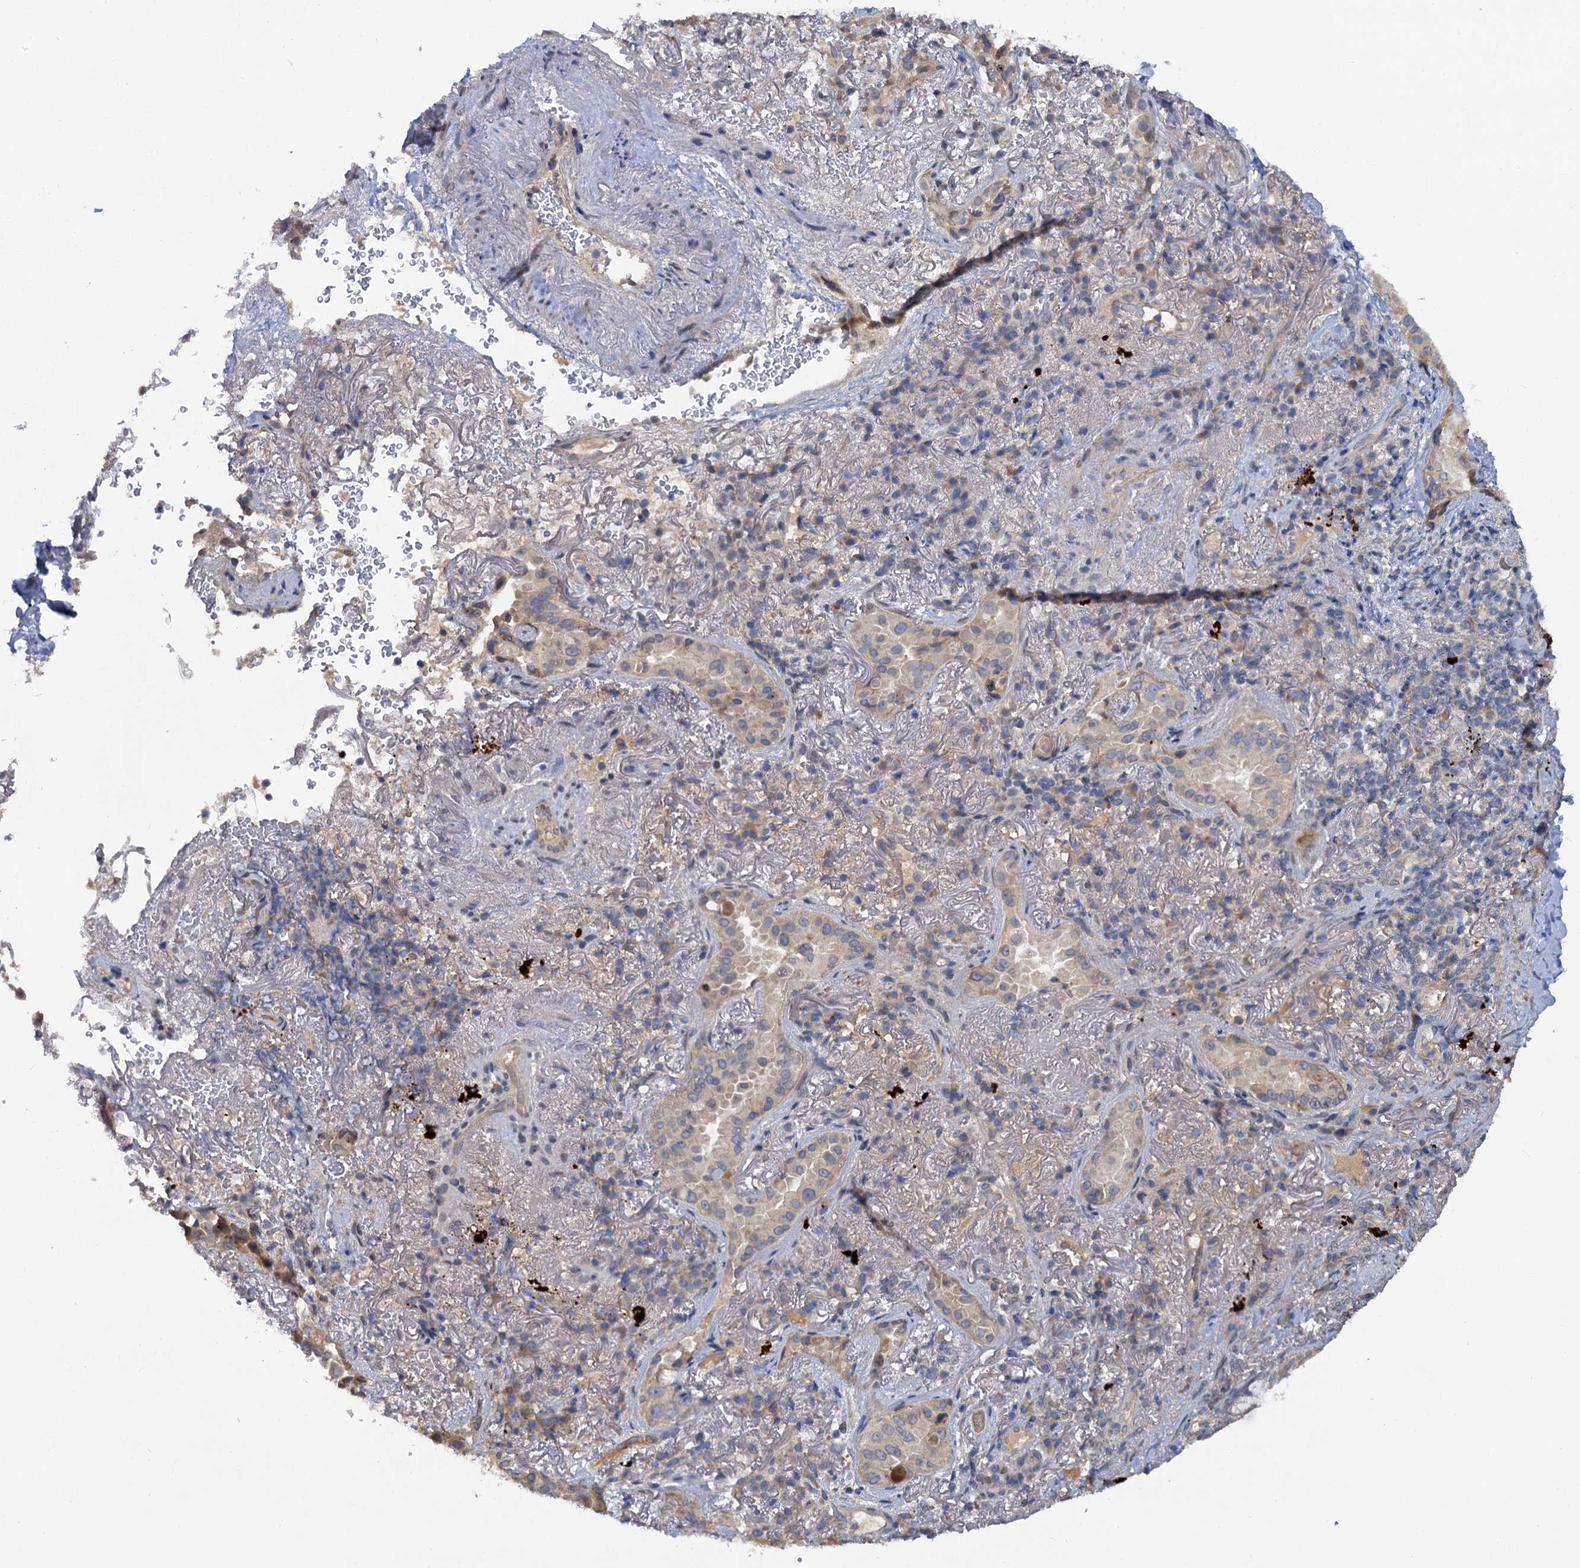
{"staining": {"intensity": "negative", "quantity": "none", "location": "none"}, "tissue": "lung cancer", "cell_type": "Tumor cells", "image_type": "cancer", "snomed": [{"axis": "morphology", "description": "Adenocarcinoma, NOS"}, {"axis": "topography", "description": "Lung"}], "caption": "Immunohistochemistry (IHC) micrograph of human lung adenocarcinoma stained for a protein (brown), which exhibits no staining in tumor cells.", "gene": "ZNF324", "patient": {"sex": "female", "age": 69}}